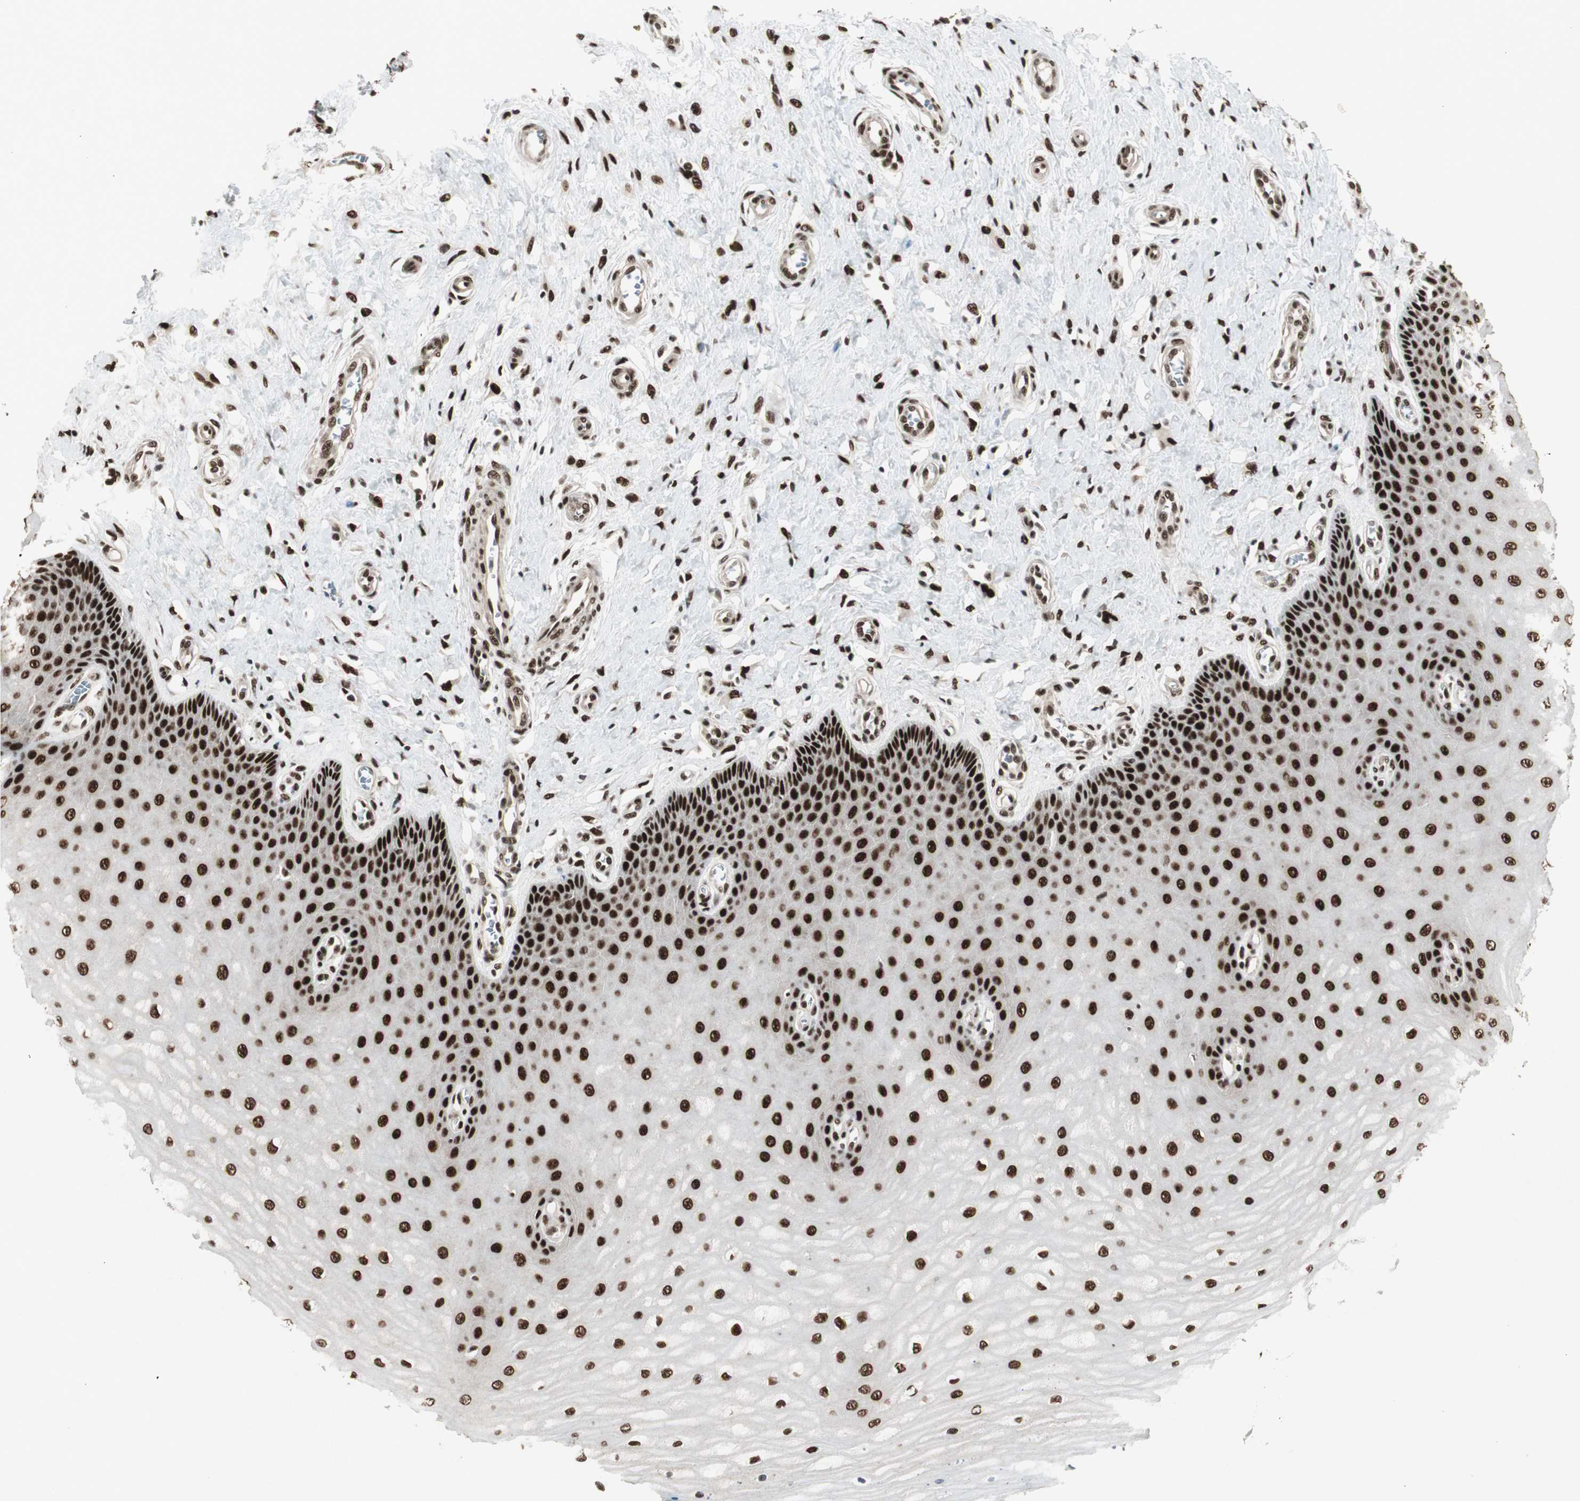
{"staining": {"intensity": "strong", "quantity": ">75%", "location": "nuclear"}, "tissue": "cervix", "cell_type": "Glandular cells", "image_type": "normal", "snomed": [{"axis": "morphology", "description": "Normal tissue, NOS"}, {"axis": "topography", "description": "Cervix"}], "caption": "Strong nuclear positivity for a protein is identified in about >75% of glandular cells of unremarkable cervix using IHC.", "gene": "HEXIM1", "patient": {"sex": "female", "age": 55}}